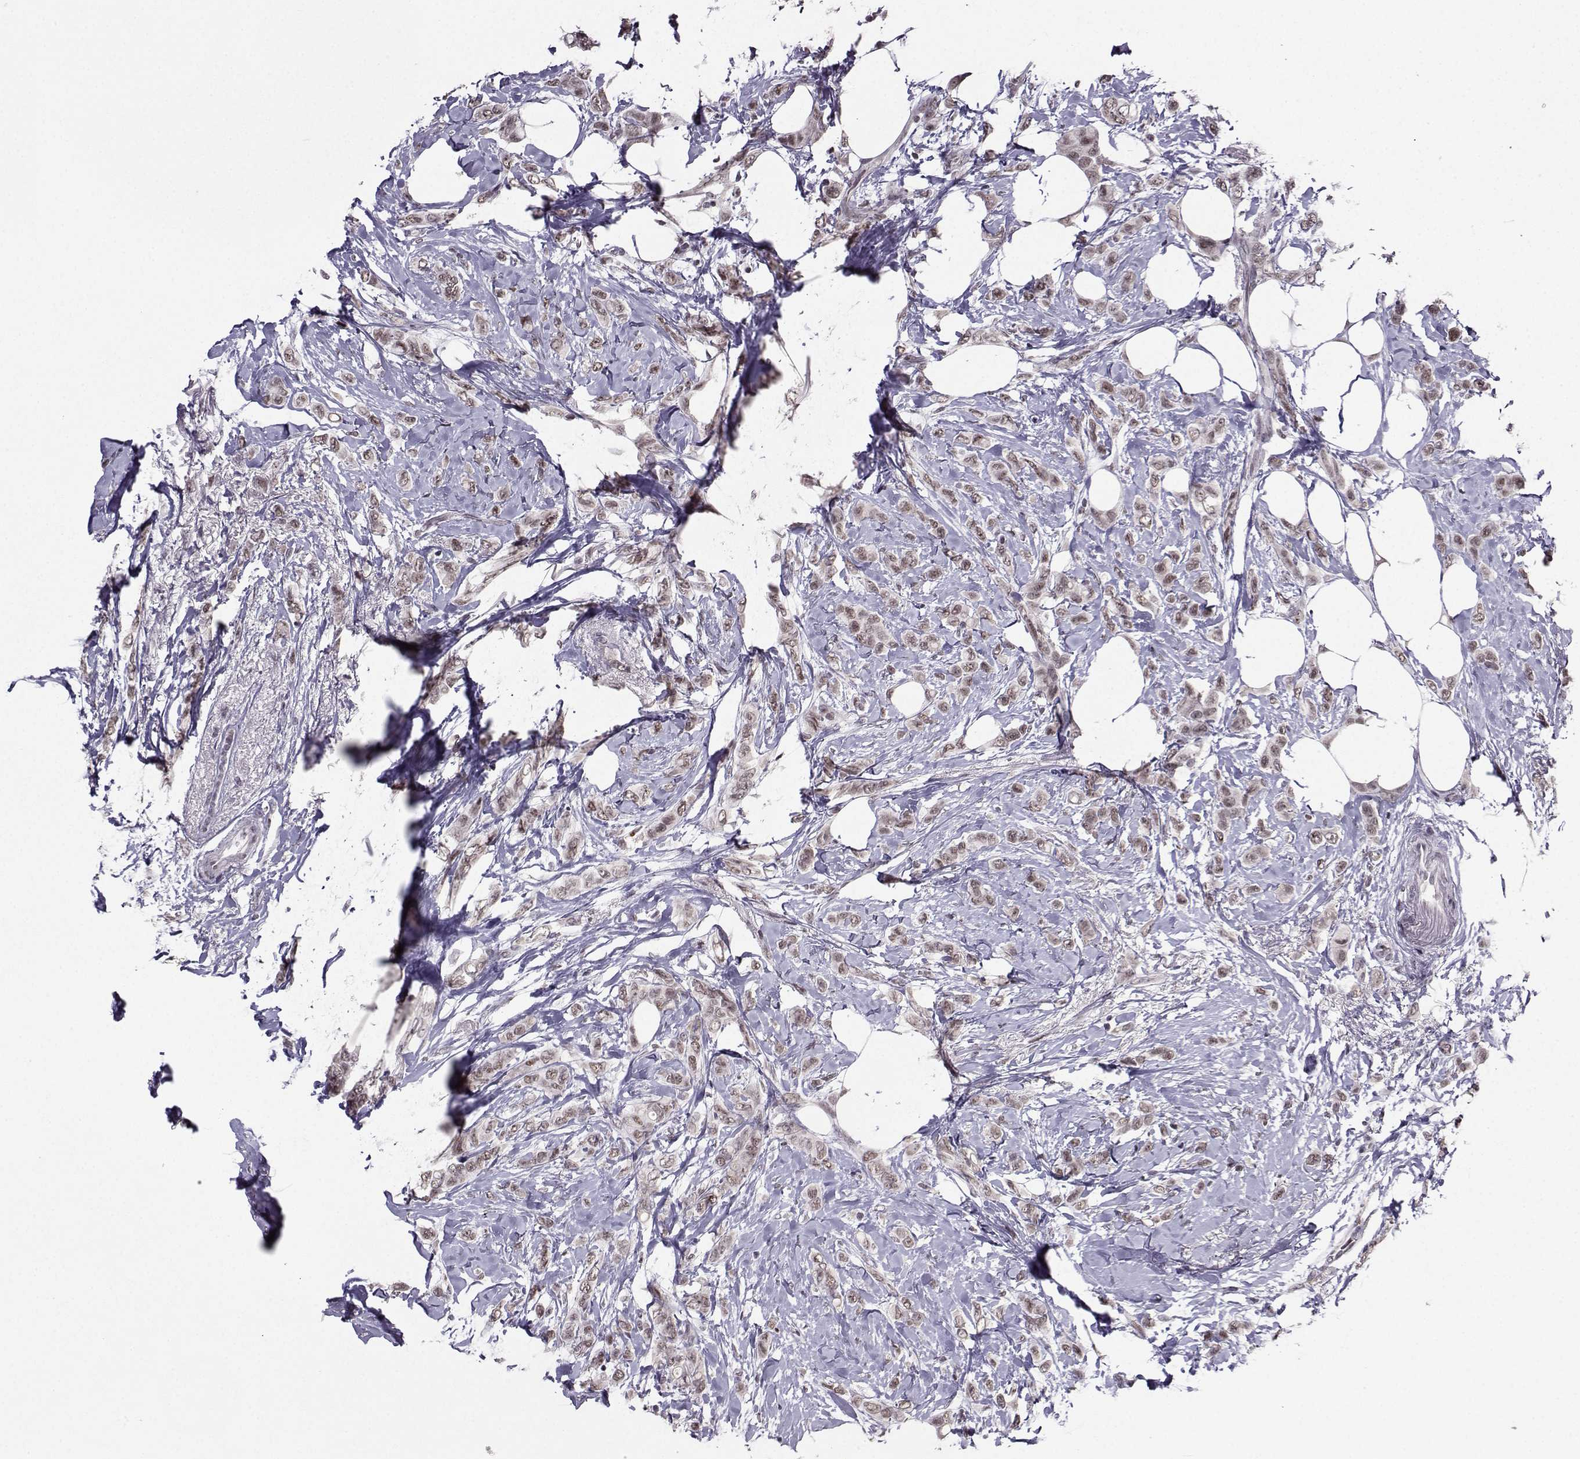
{"staining": {"intensity": "moderate", "quantity": "<25%", "location": "nuclear"}, "tissue": "breast cancer", "cell_type": "Tumor cells", "image_type": "cancer", "snomed": [{"axis": "morphology", "description": "Lobular carcinoma"}, {"axis": "topography", "description": "Breast"}], "caption": "Protein expression analysis of lobular carcinoma (breast) demonstrates moderate nuclear staining in approximately <25% of tumor cells. The protein is stained brown, and the nuclei are stained in blue (DAB (3,3'-diaminobenzidine) IHC with brightfield microscopy, high magnification).", "gene": "LIN28A", "patient": {"sex": "female", "age": 66}}